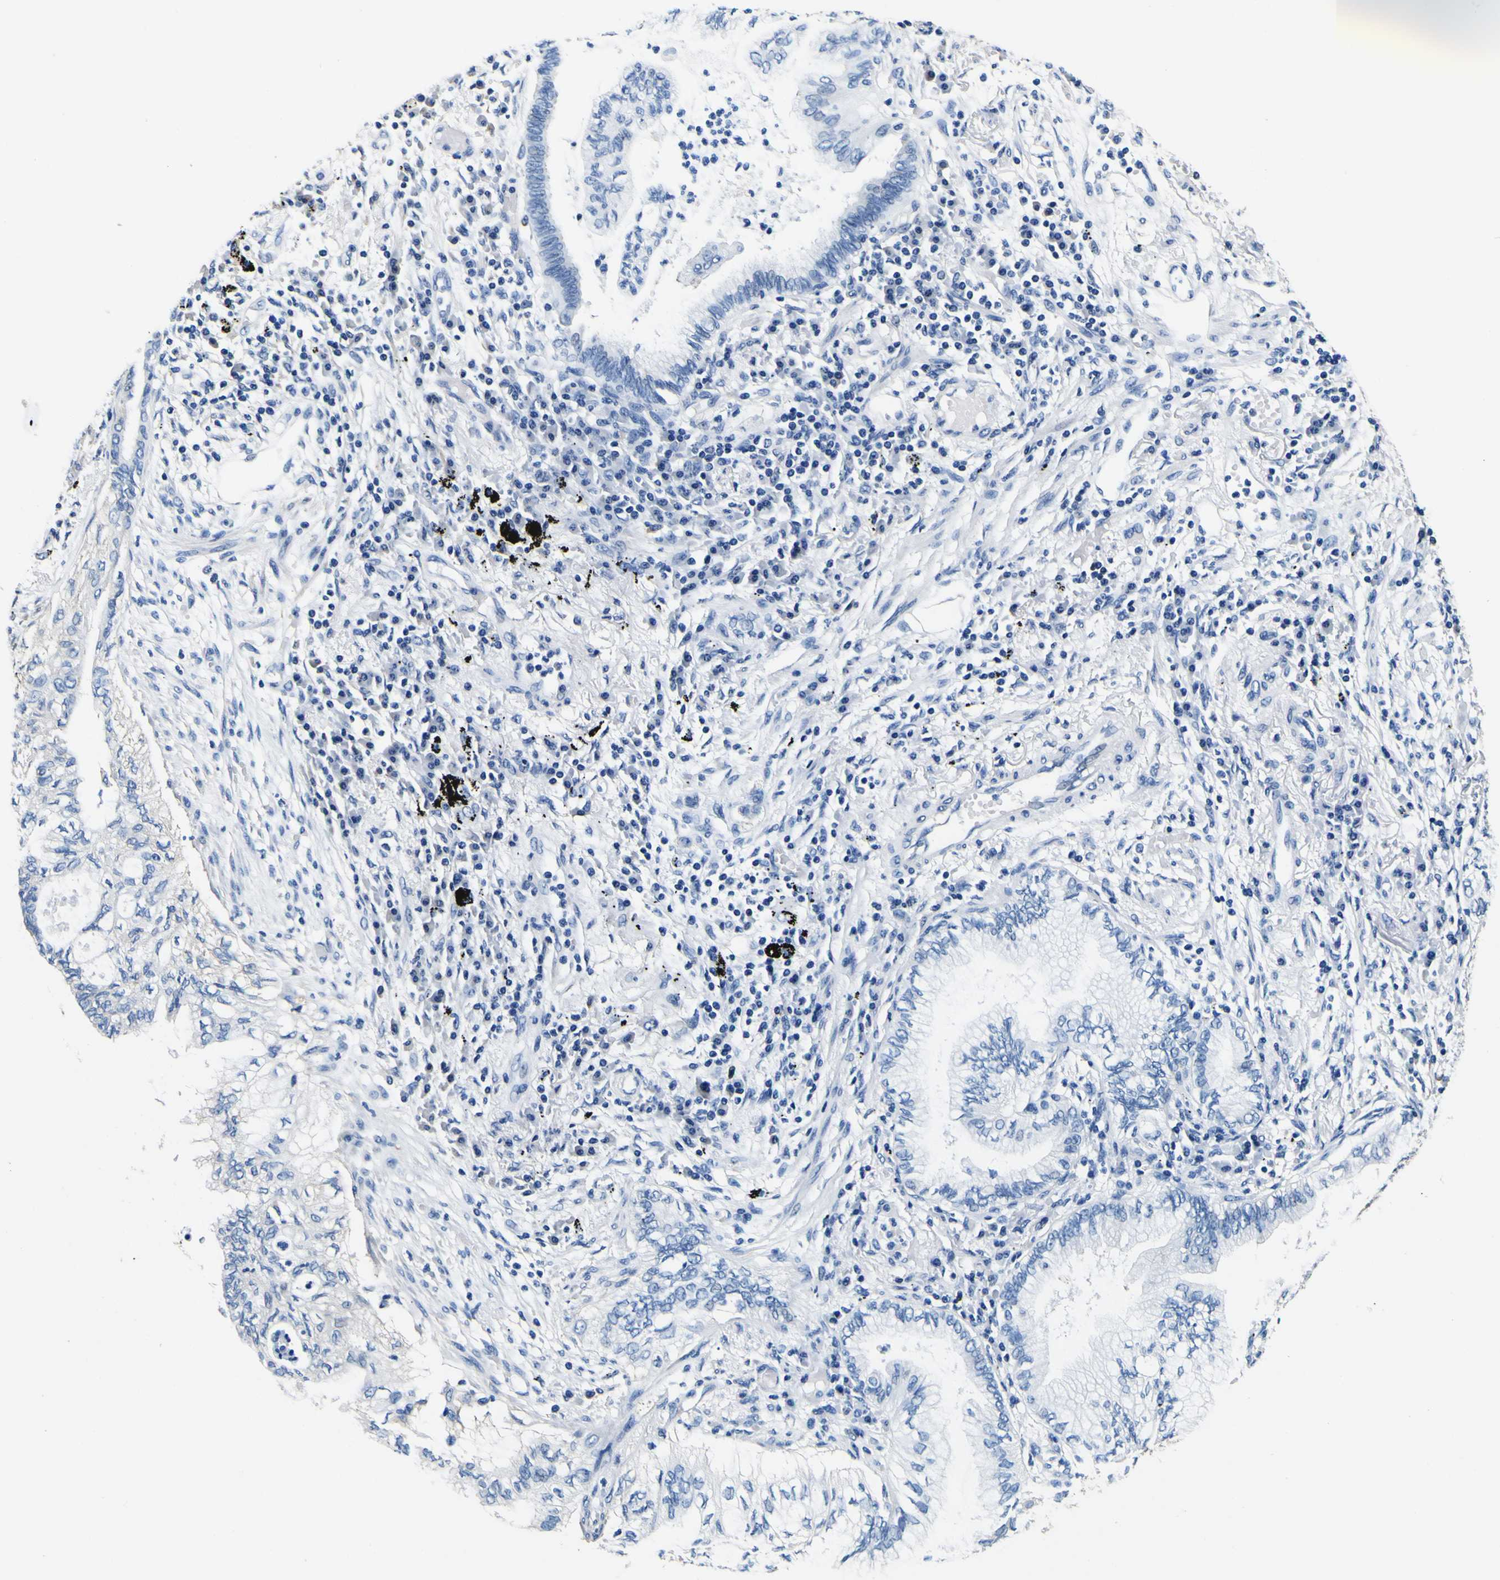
{"staining": {"intensity": "negative", "quantity": "none", "location": "none"}, "tissue": "lung cancer", "cell_type": "Tumor cells", "image_type": "cancer", "snomed": [{"axis": "morphology", "description": "Normal tissue, NOS"}, {"axis": "morphology", "description": "Adenocarcinoma, NOS"}, {"axis": "topography", "description": "Bronchus"}, {"axis": "topography", "description": "Lung"}], "caption": "Immunohistochemistry (IHC) micrograph of neoplastic tissue: lung cancer stained with DAB (3,3'-diaminobenzidine) shows no significant protein staining in tumor cells.", "gene": "TUBA1B", "patient": {"sex": "female", "age": 70}}